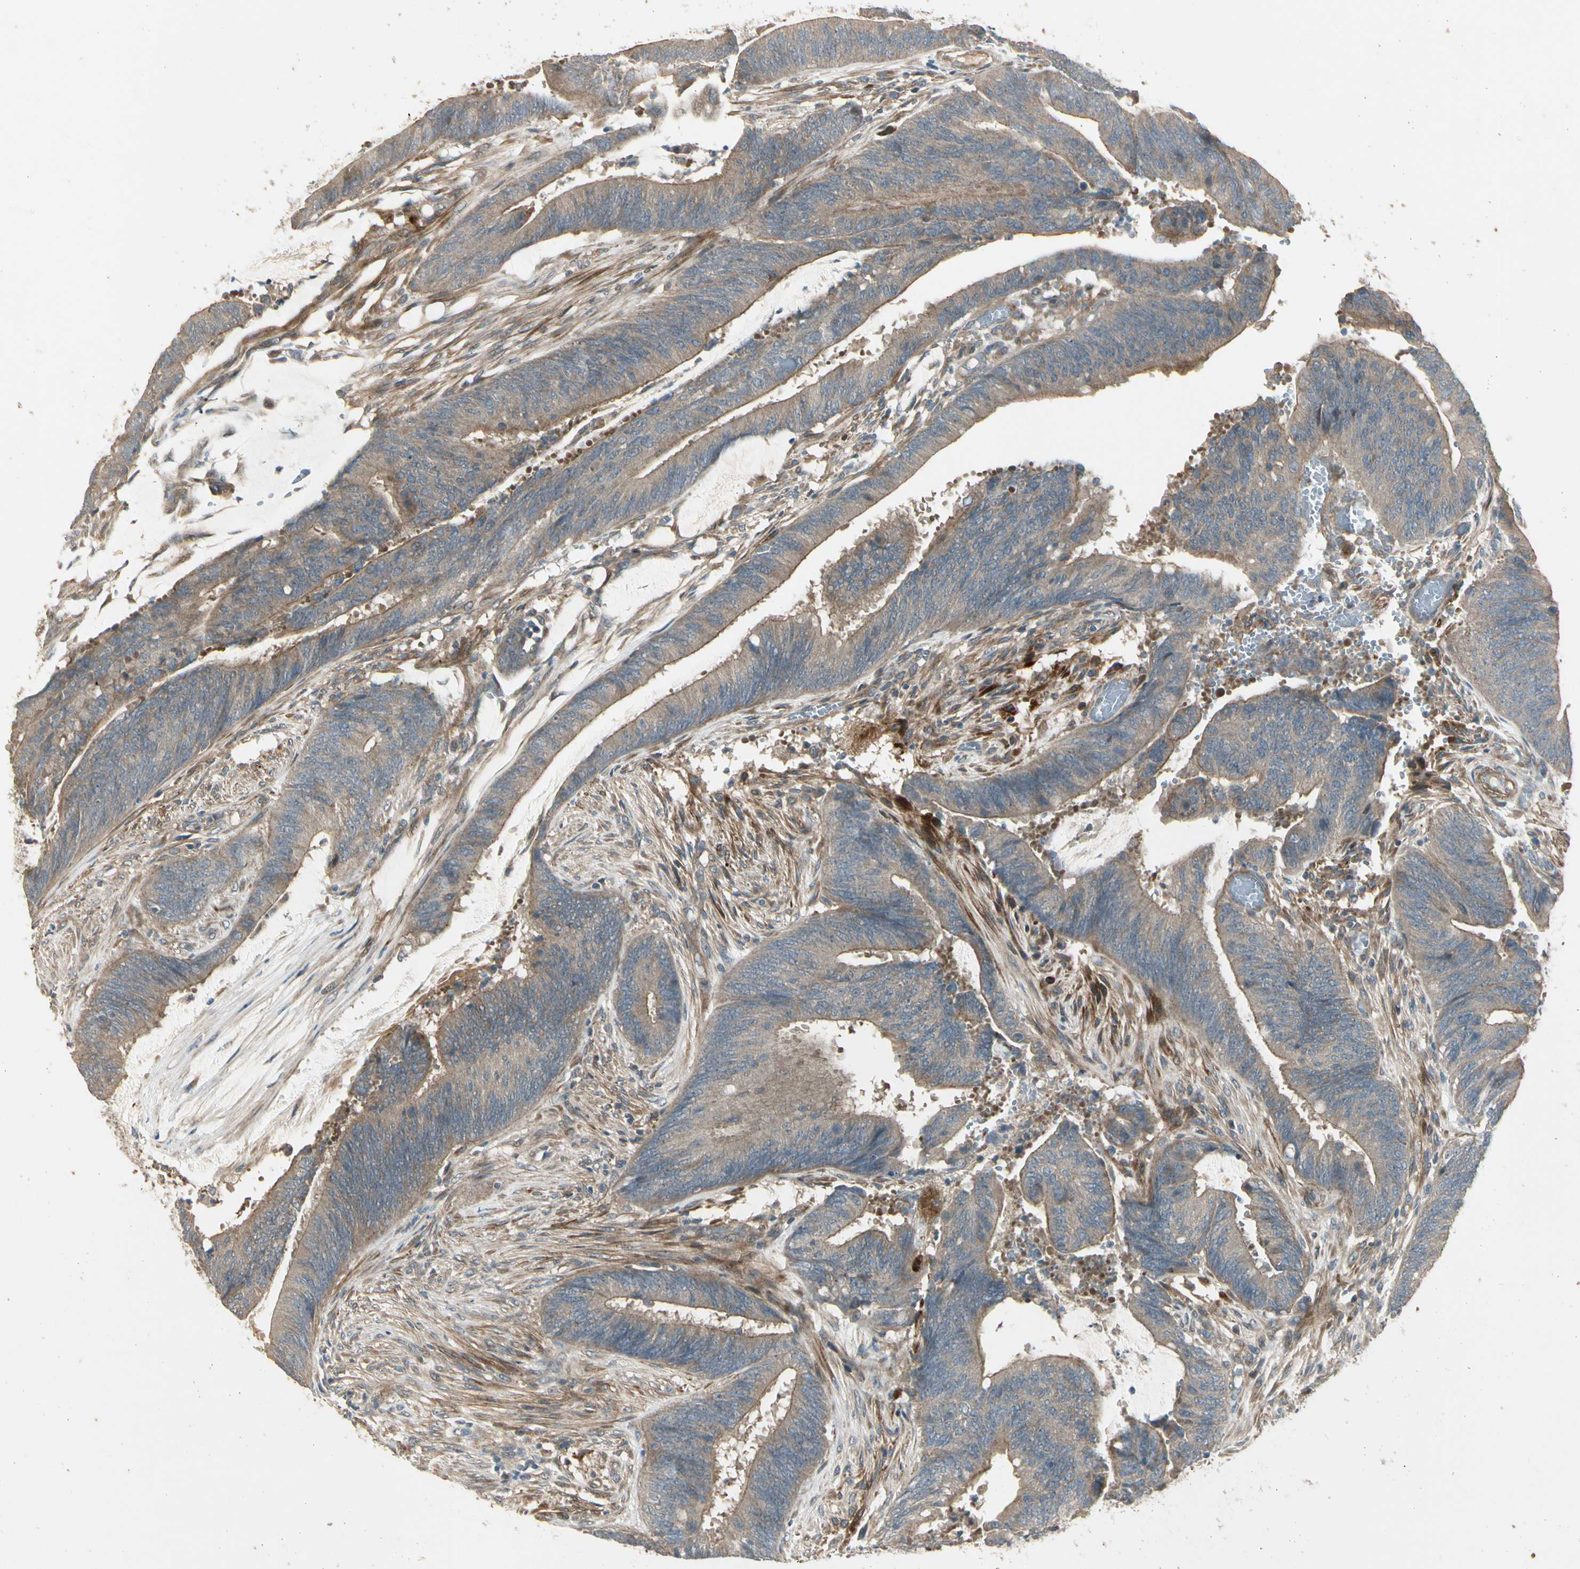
{"staining": {"intensity": "weak", "quantity": ">75%", "location": "cytoplasmic/membranous"}, "tissue": "colorectal cancer", "cell_type": "Tumor cells", "image_type": "cancer", "snomed": [{"axis": "morphology", "description": "Adenocarcinoma, NOS"}, {"axis": "topography", "description": "Rectum"}], "caption": "Approximately >75% of tumor cells in human colorectal adenocarcinoma reveal weak cytoplasmic/membranous protein expression as visualized by brown immunohistochemical staining.", "gene": "ACVR1", "patient": {"sex": "female", "age": 66}}